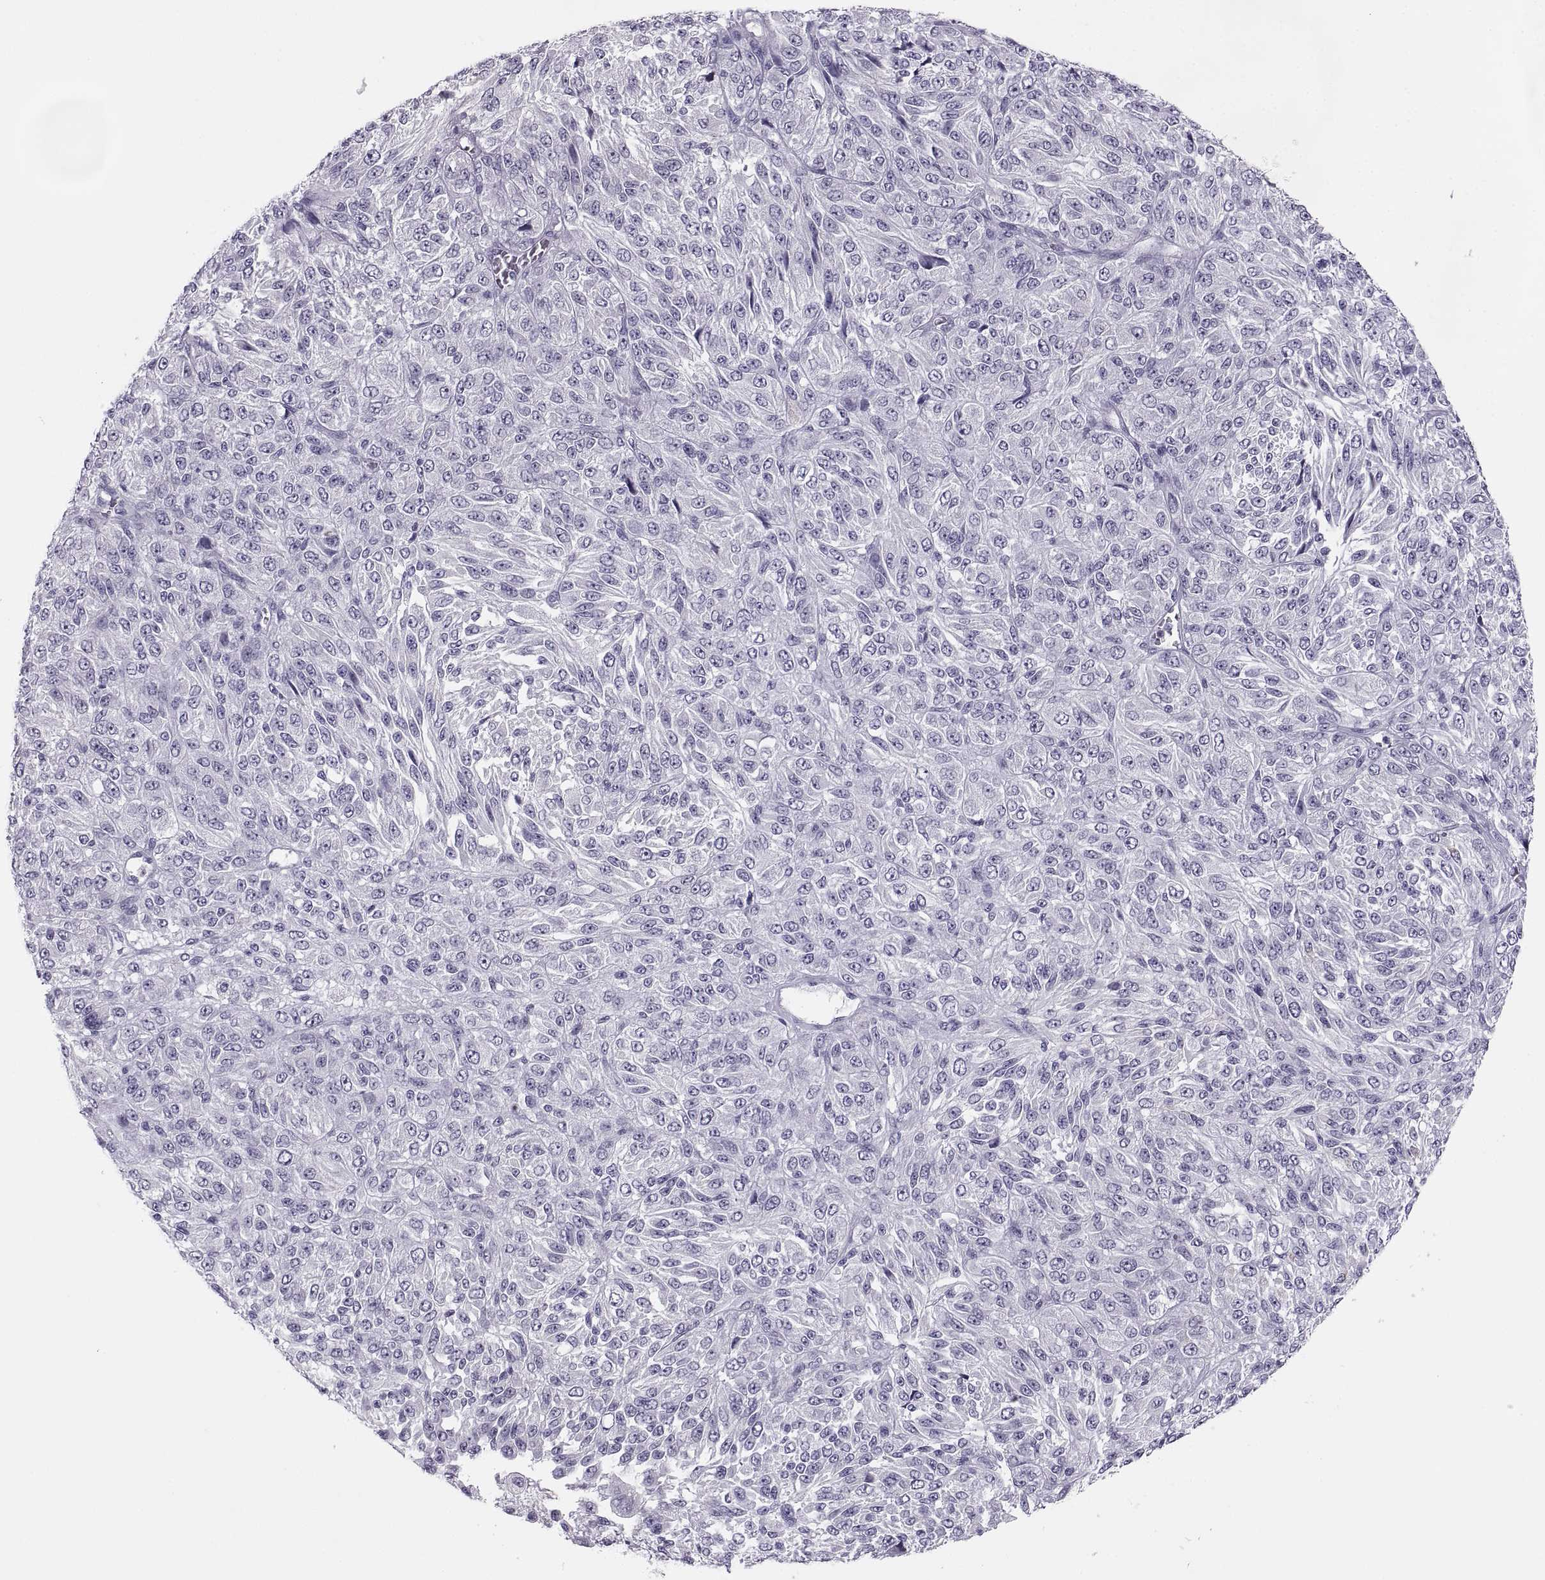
{"staining": {"intensity": "negative", "quantity": "none", "location": "none"}, "tissue": "melanoma", "cell_type": "Tumor cells", "image_type": "cancer", "snomed": [{"axis": "morphology", "description": "Malignant melanoma, Metastatic site"}, {"axis": "topography", "description": "Brain"}], "caption": "An immunohistochemistry (IHC) image of melanoma is shown. There is no staining in tumor cells of melanoma.", "gene": "C3orf22", "patient": {"sex": "female", "age": 56}}